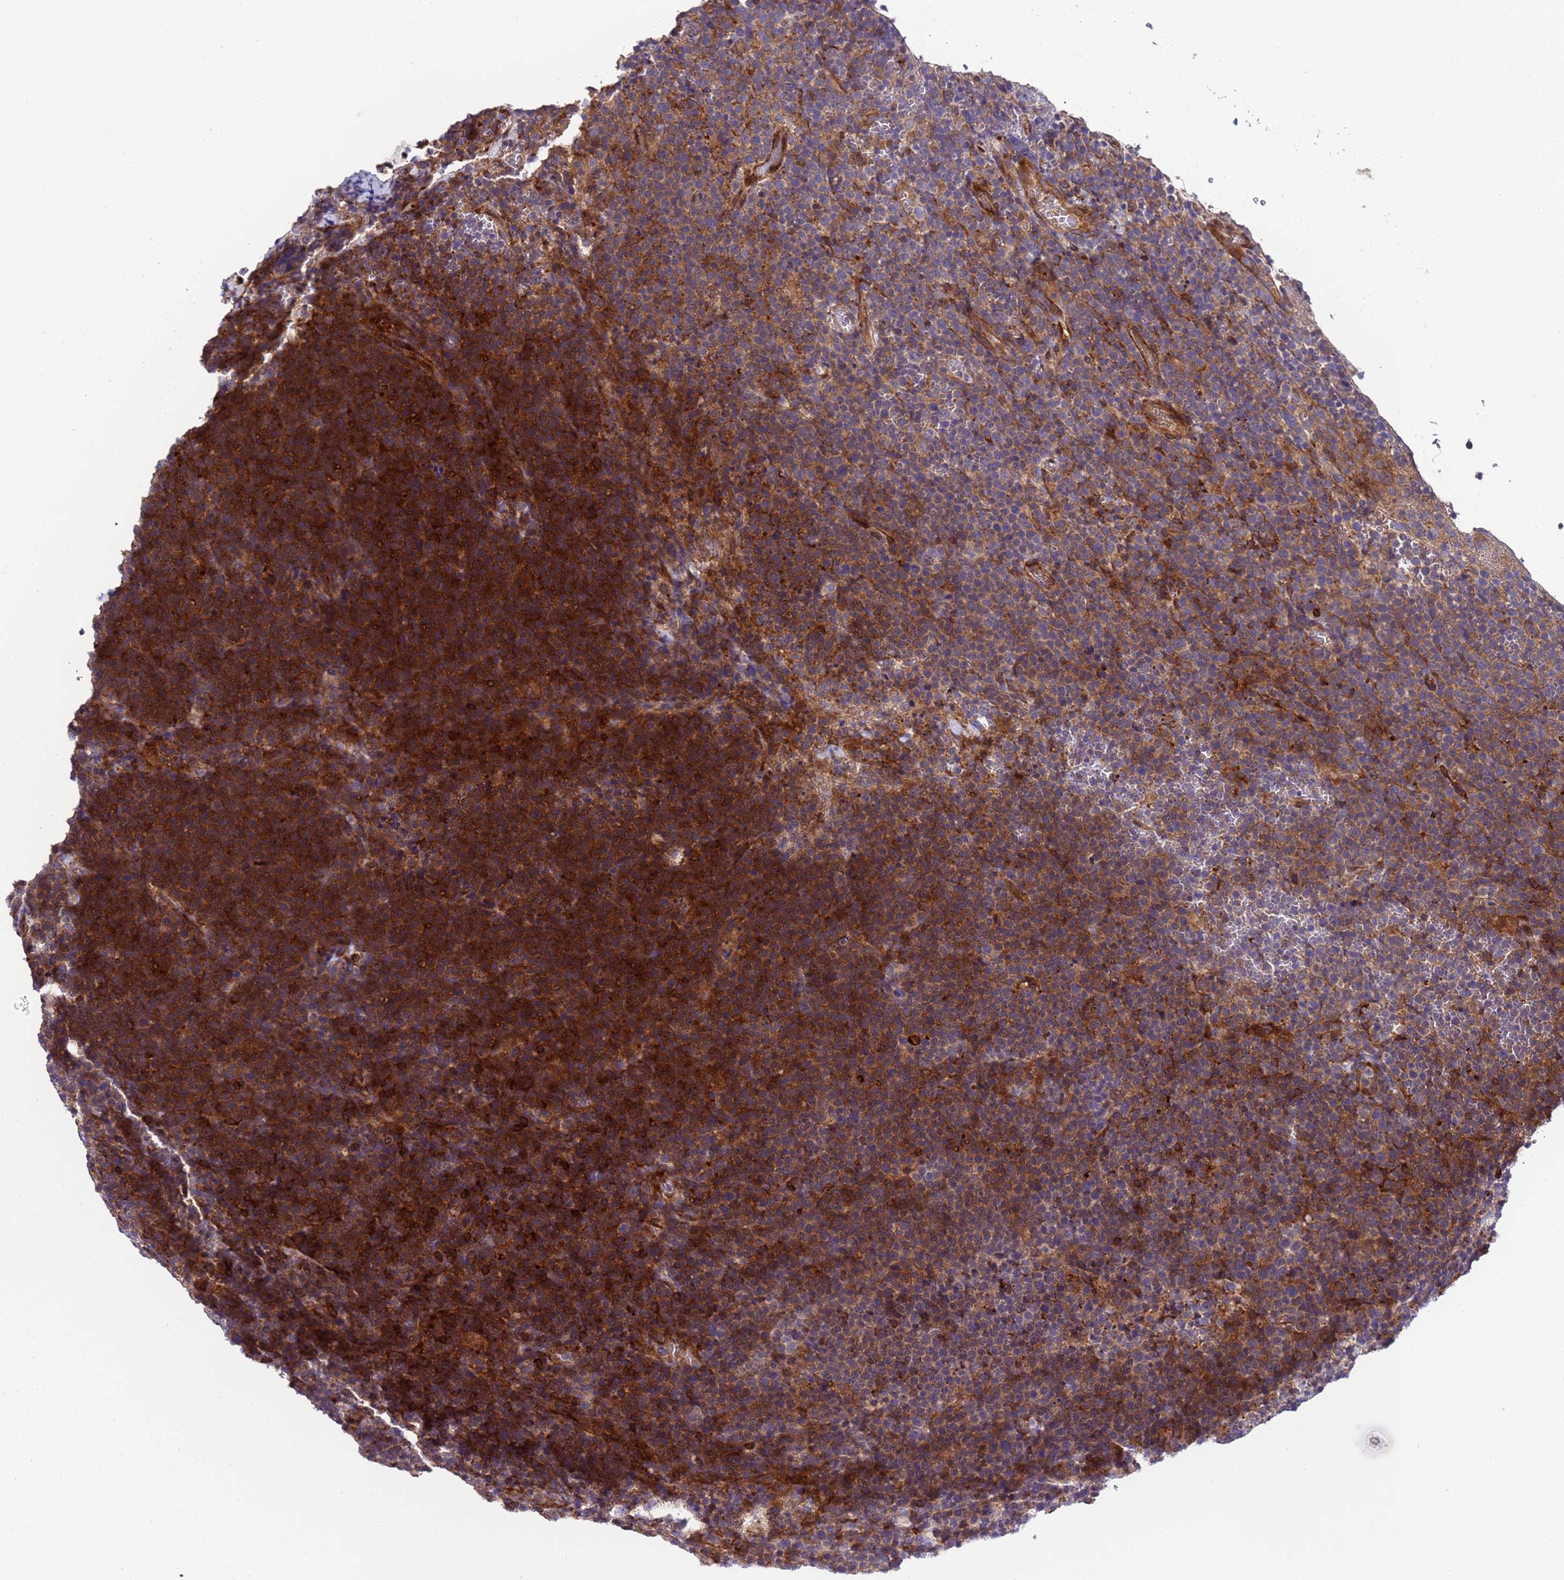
{"staining": {"intensity": "strong", "quantity": "25%-75%", "location": "cytoplasmic/membranous"}, "tissue": "lymphoma", "cell_type": "Tumor cells", "image_type": "cancer", "snomed": [{"axis": "morphology", "description": "Malignant lymphoma, non-Hodgkin's type, High grade"}, {"axis": "topography", "description": "Lymph node"}], "caption": "Immunohistochemical staining of human lymphoma shows strong cytoplasmic/membranous protein staining in approximately 25%-75% of tumor cells. The protein is stained brown, and the nuclei are stained in blue (DAB IHC with brightfield microscopy, high magnification).", "gene": "MOCS1", "patient": {"sex": "male", "age": 61}}